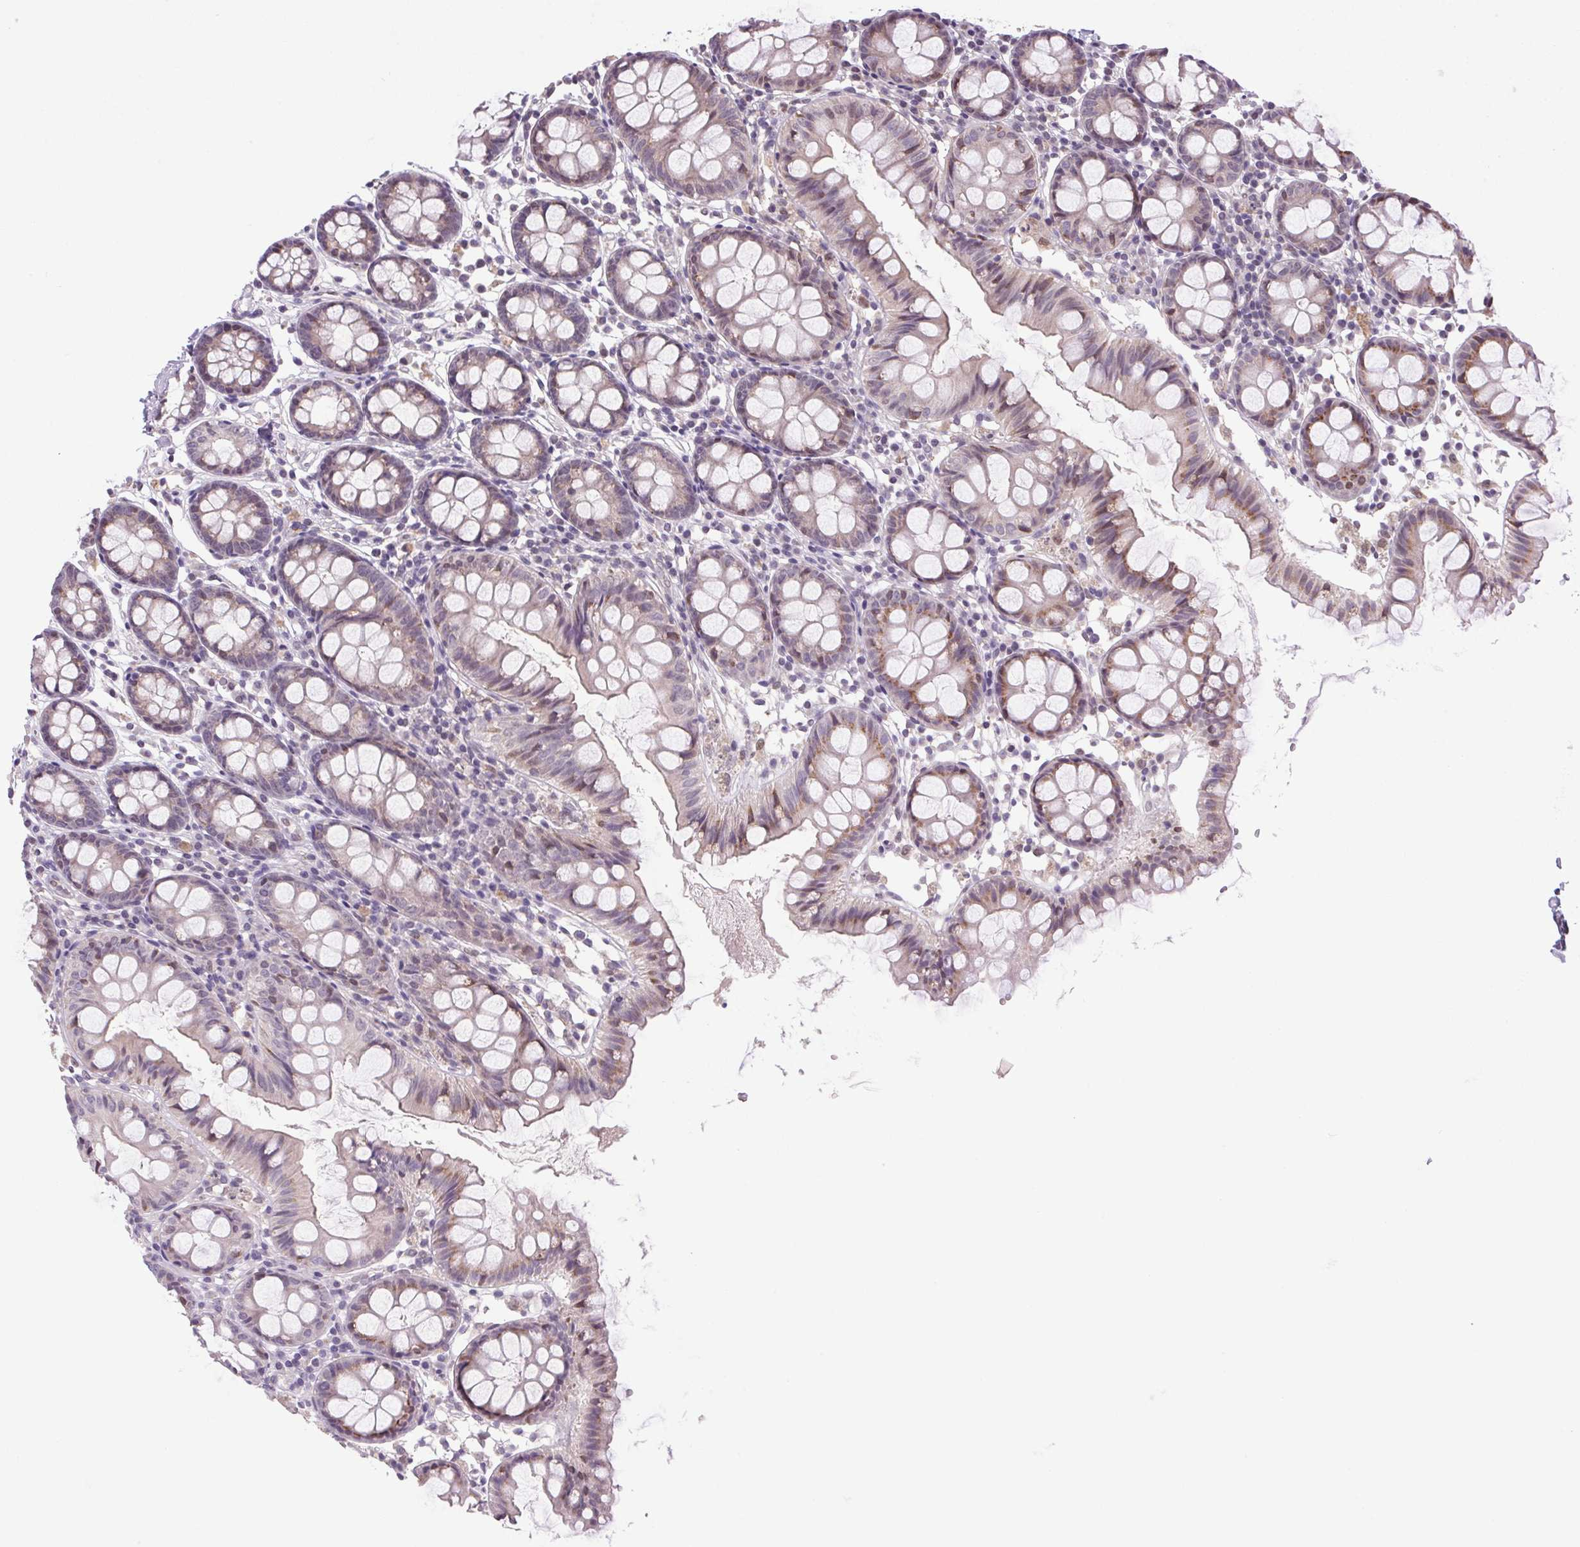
{"staining": {"intensity": "negative", "quantity": "none", "location": "none"}, "tissue": "colon", "cell_type": "Endothelial cells", "image_type": "normal", "snomed": [{"axis": "morphology", "description": "Normal tissue, NOS"}, {"axis": "topography", "description": "Colon"}], "caption": "The histopathology image demonstrates no staining of endothelial cells in benign colon.", "gene": "AKR1E2", "patient": {"sex": "female", "age": 84}}